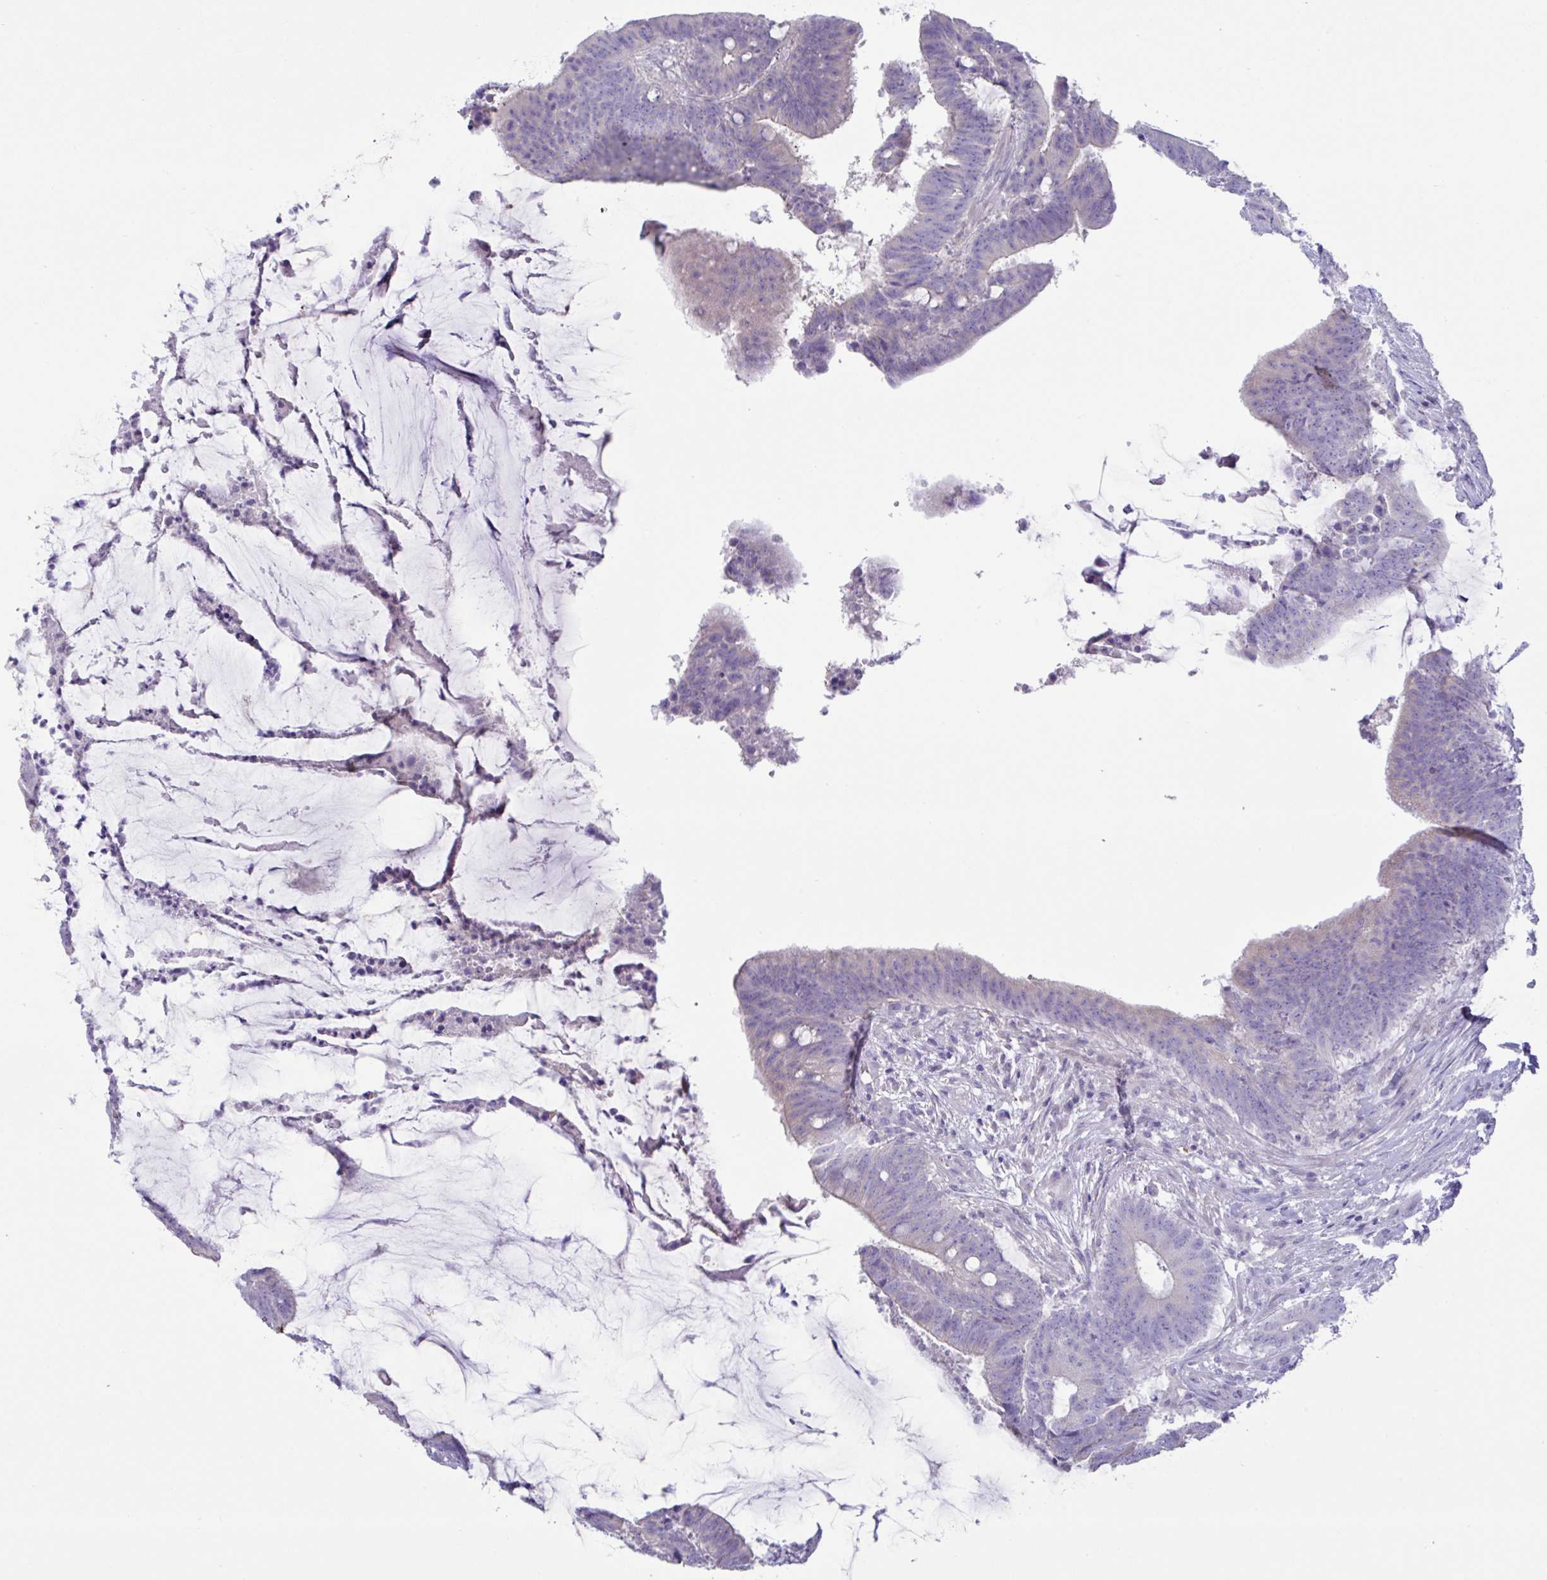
{"staining": {"intensity": "negative", "quantity": "none", "location": "none"}, "tissue": "colorectal cancer", "cell_type": "Tumor cells", "image_type": "cancer", "snomed": [{"axis": "morphology", "description": "Adenocarcinoma, NOS"}, {"axis": "topography", "description": "Colon"}], "caption": "The photomicrograph demonstrates no staining of tumor cells in colorectal cancer (adenocarcinoma). (DAB immunohistochemistry (IHC) visualized using brightfield microscopy, high magnification).", "gene": "MED11", "patient": {"sex": "female", "age": 43}}